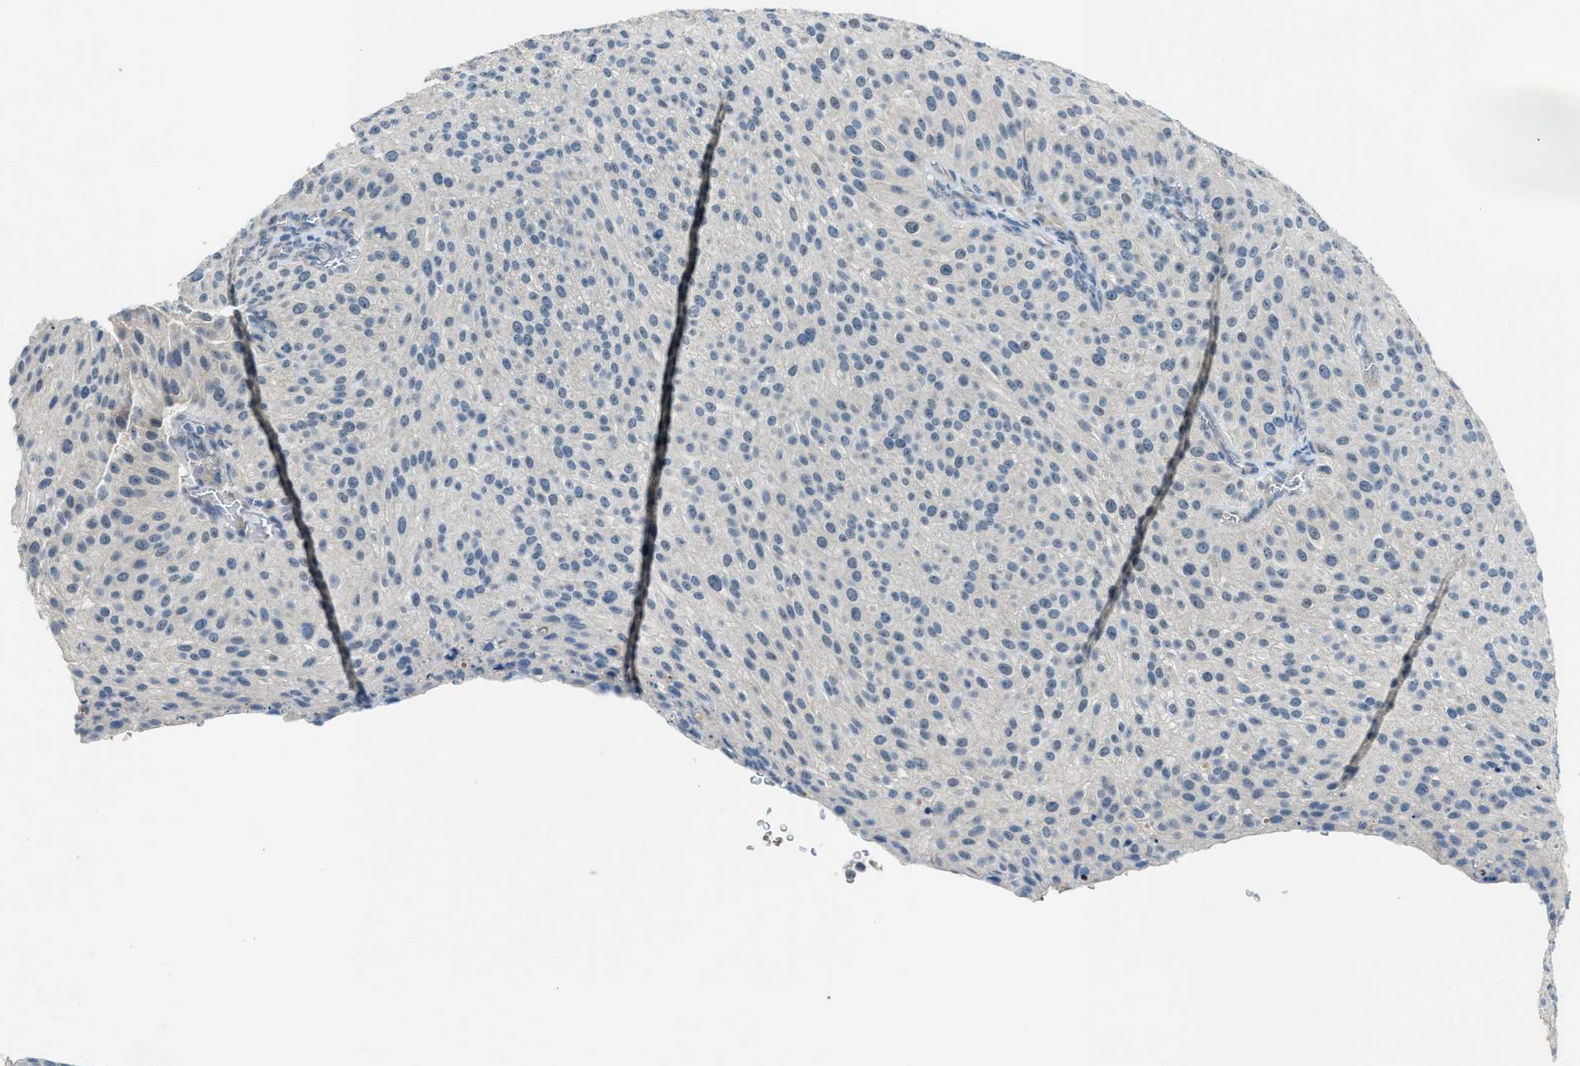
{"staining": {"intensity": "negative", "quantity": "none", "location": "none"}, "tissue": "urothelial cancer", "cell_type": "Tumor cells", "image_type": "cancer", "snomed": [{"axis": "morphology", "description": "Urothelial carcinoma, Low grade"}, {"axis": "topography", "description": "Smooth muscle"}, {"axis": "topography", "description": "Urinary bladder"}], "caption": "The IHC photomicrograph has no significant staining in tumor cells of urothelial carcinoma (low-grade) tissue.", "gene": "CDON", "patient": {"sex": "male", "age": 60}}